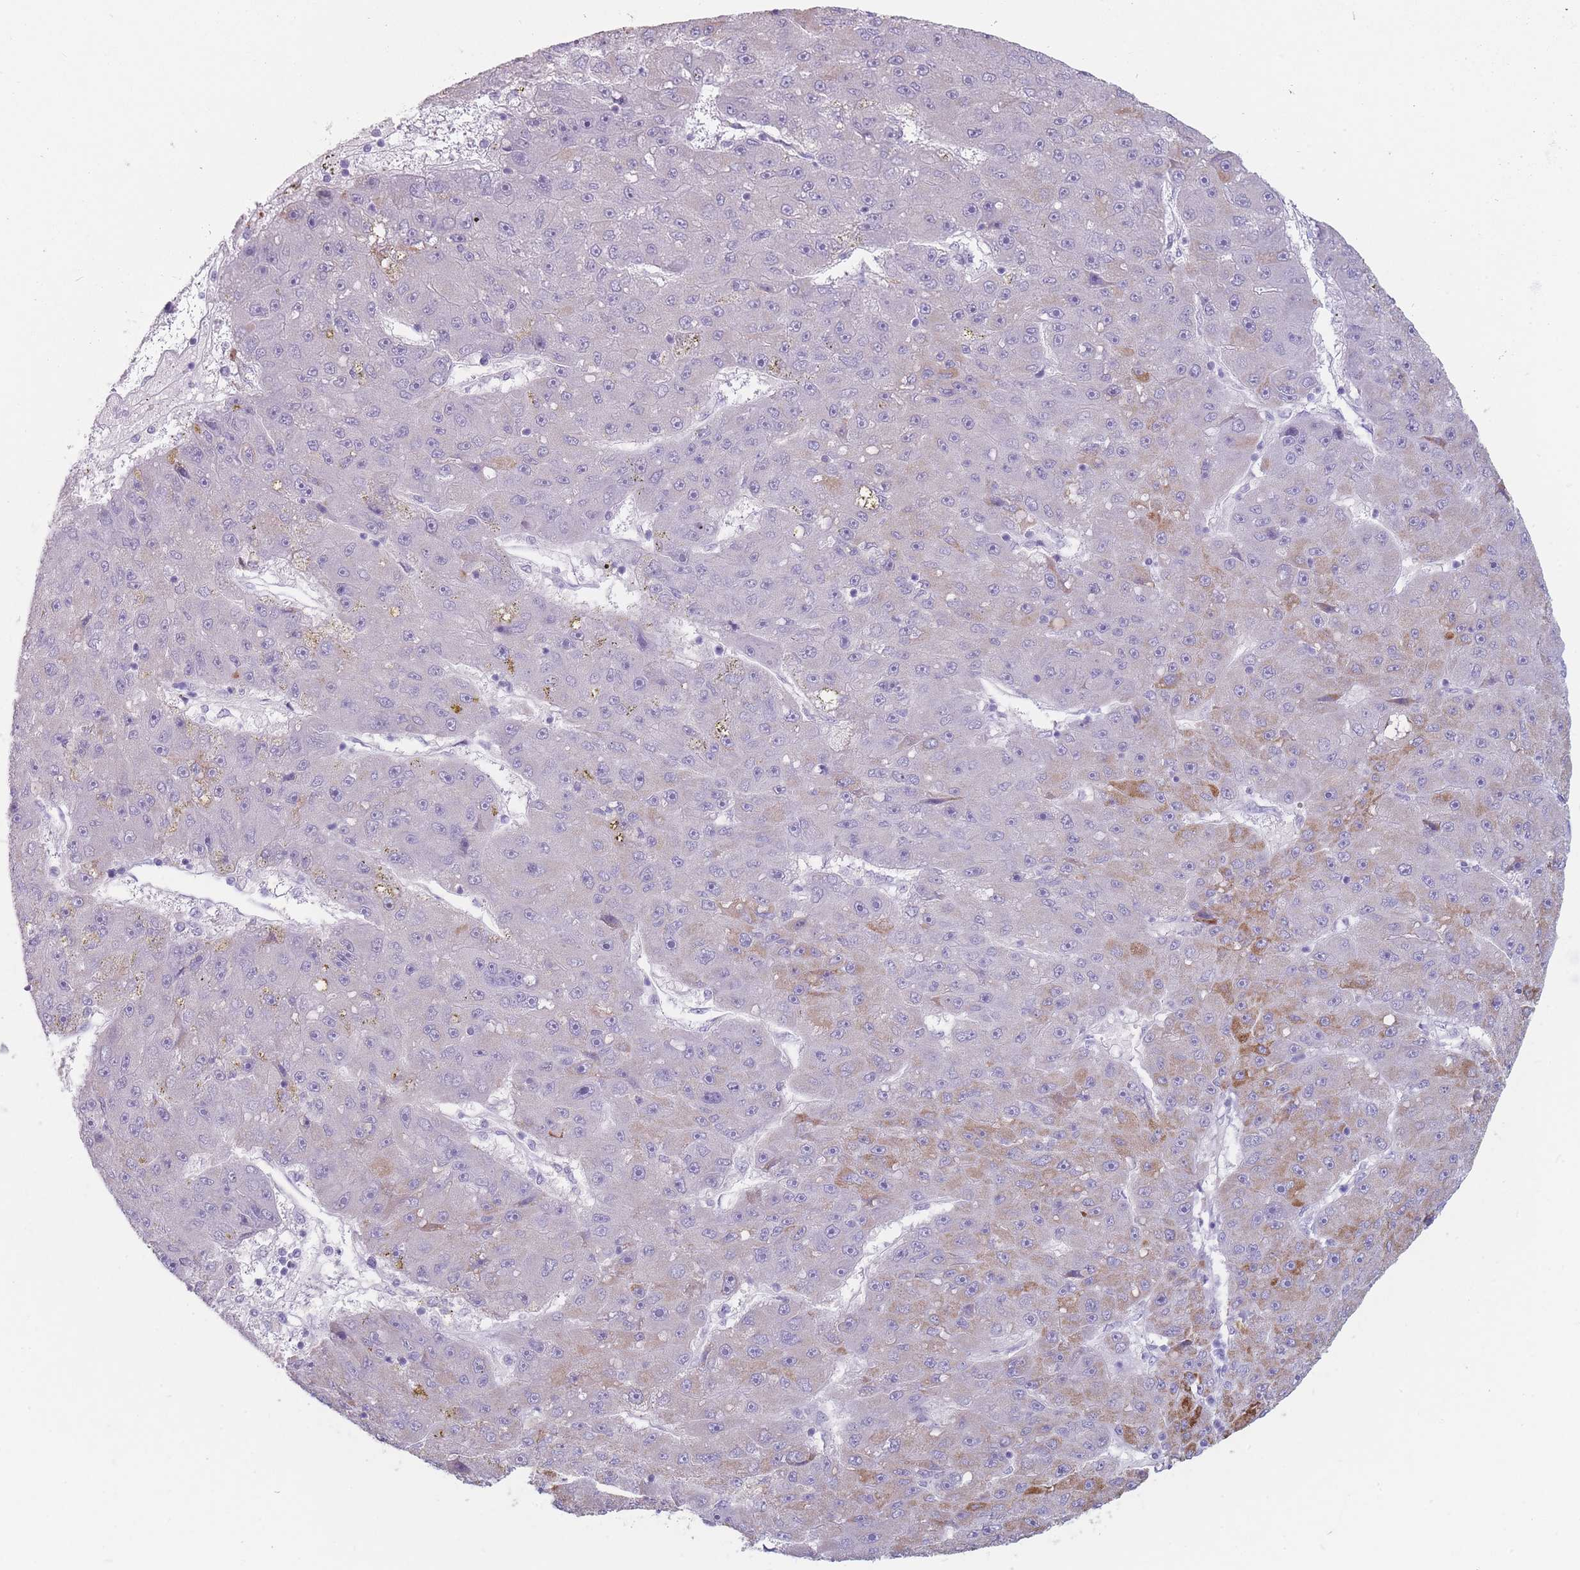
{"staining": {"intensity": "moderate", "quantity": "<25%", "location": "cytoplasmic/membranous"}, "tissue": "liver cancer", "cell_type": "Tumor cells", "image_type": "cancer", "snomed": [{"axis": "morphology", "description": "Carcinoma, Hepatocellular, NOS"}, {"axis": "topography", "description": "Liver"}], "caption": "Liver hepatocellular carcinoma was stained to show a protein in brown. There is low levels of moderate cytoplasmic/membranous positivity in approximately <25% of tumor cells.", "gene": "GPR12", "patient": {"sex": "male", "age": 67}}